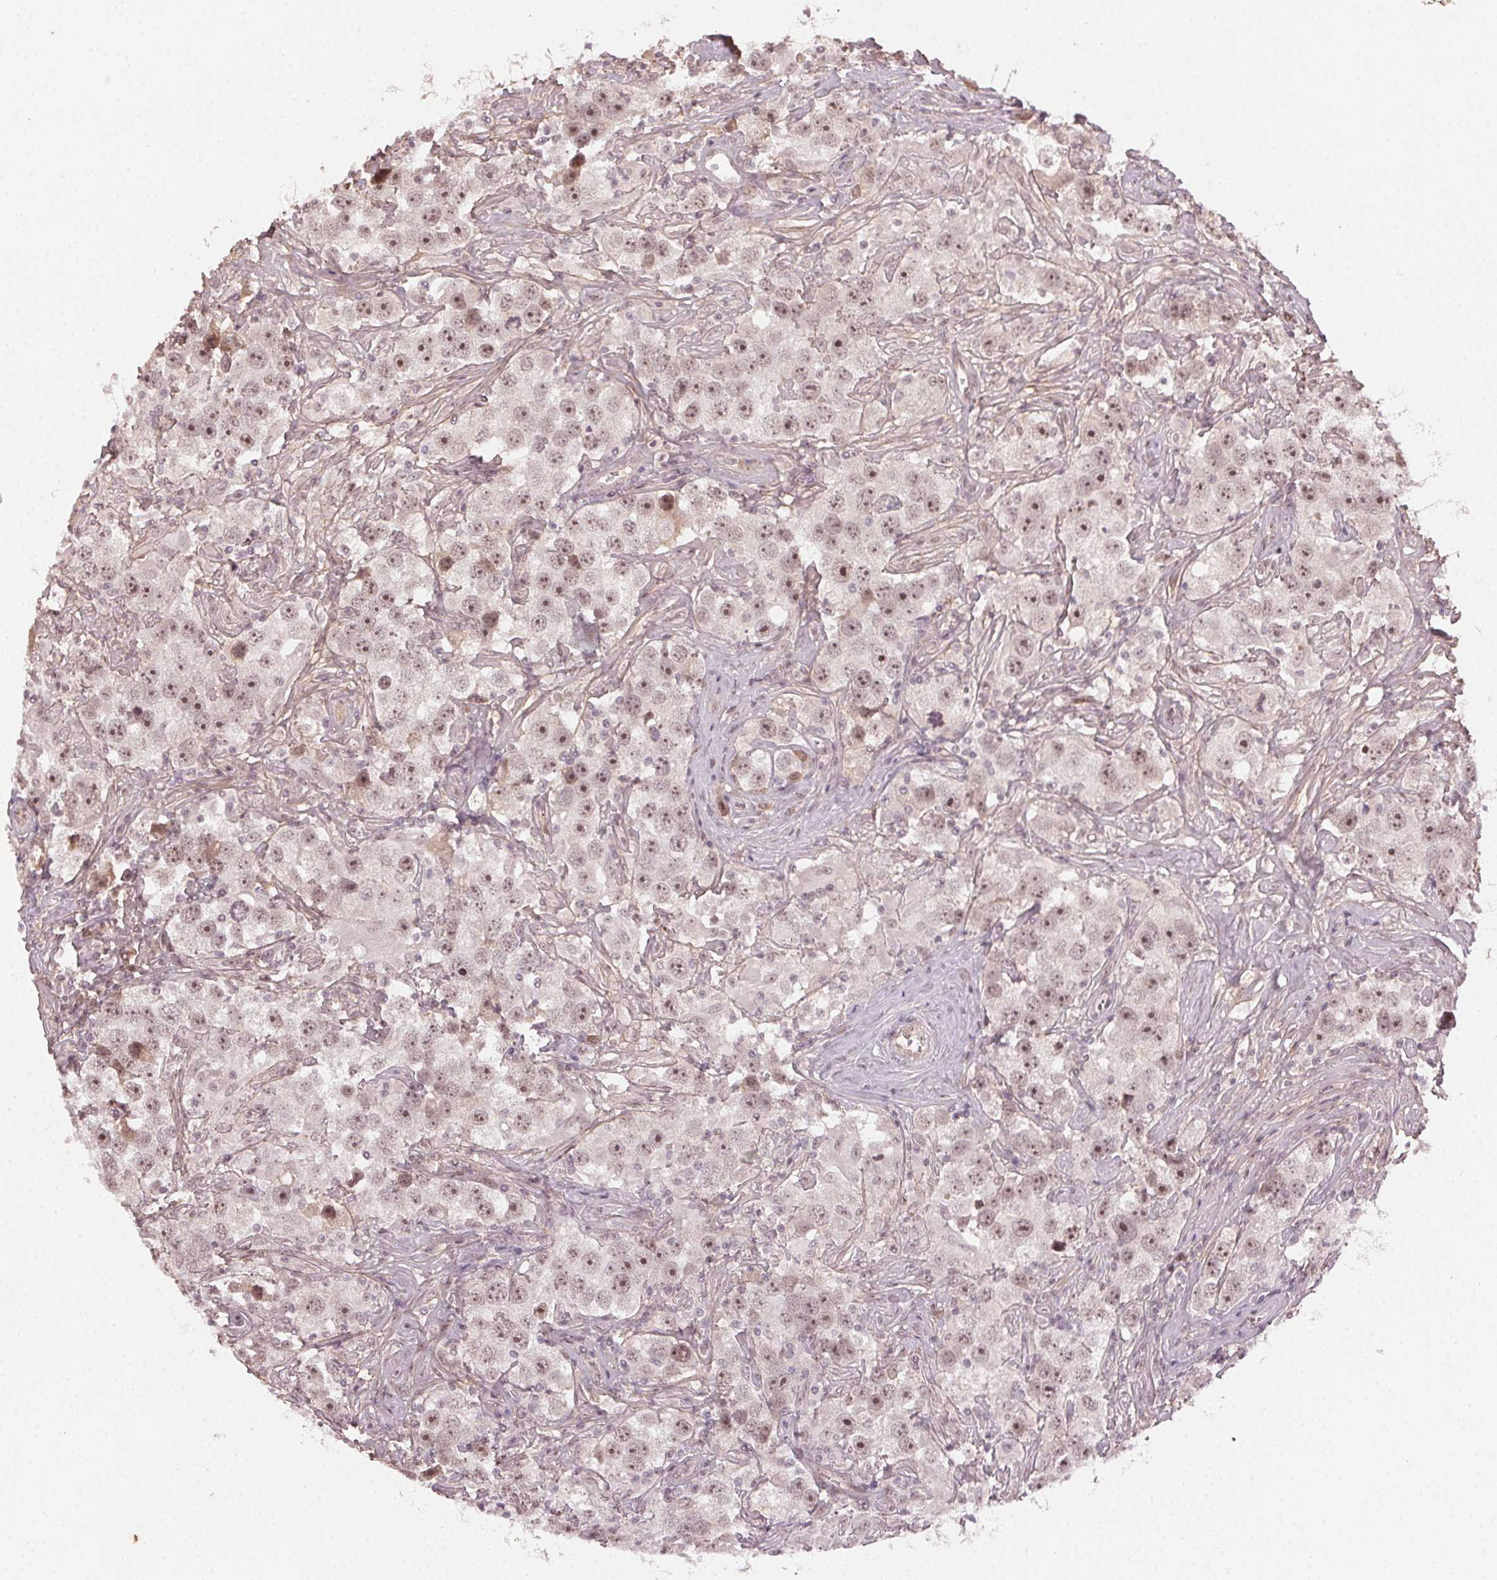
{"staining": {"intensity": "weak", "quantity": ">75%", "location": "nuclear"}, "tissue": "testis cancer", "cell_type": "Tumor cells", "image_type": "cancer", "snomed": [{"axis": "morphology", "description": "Seminoma, NOS"}, {"axis": "topography", "description": "Testis"}], "caption": "There is low levels of weak nuclear positivity in tumor cells of testis seminoma, as demonstrated by immunohistochemical staining (brown color).", "gene": "TUB", "patient": {"sex": "male", "age": 49}}